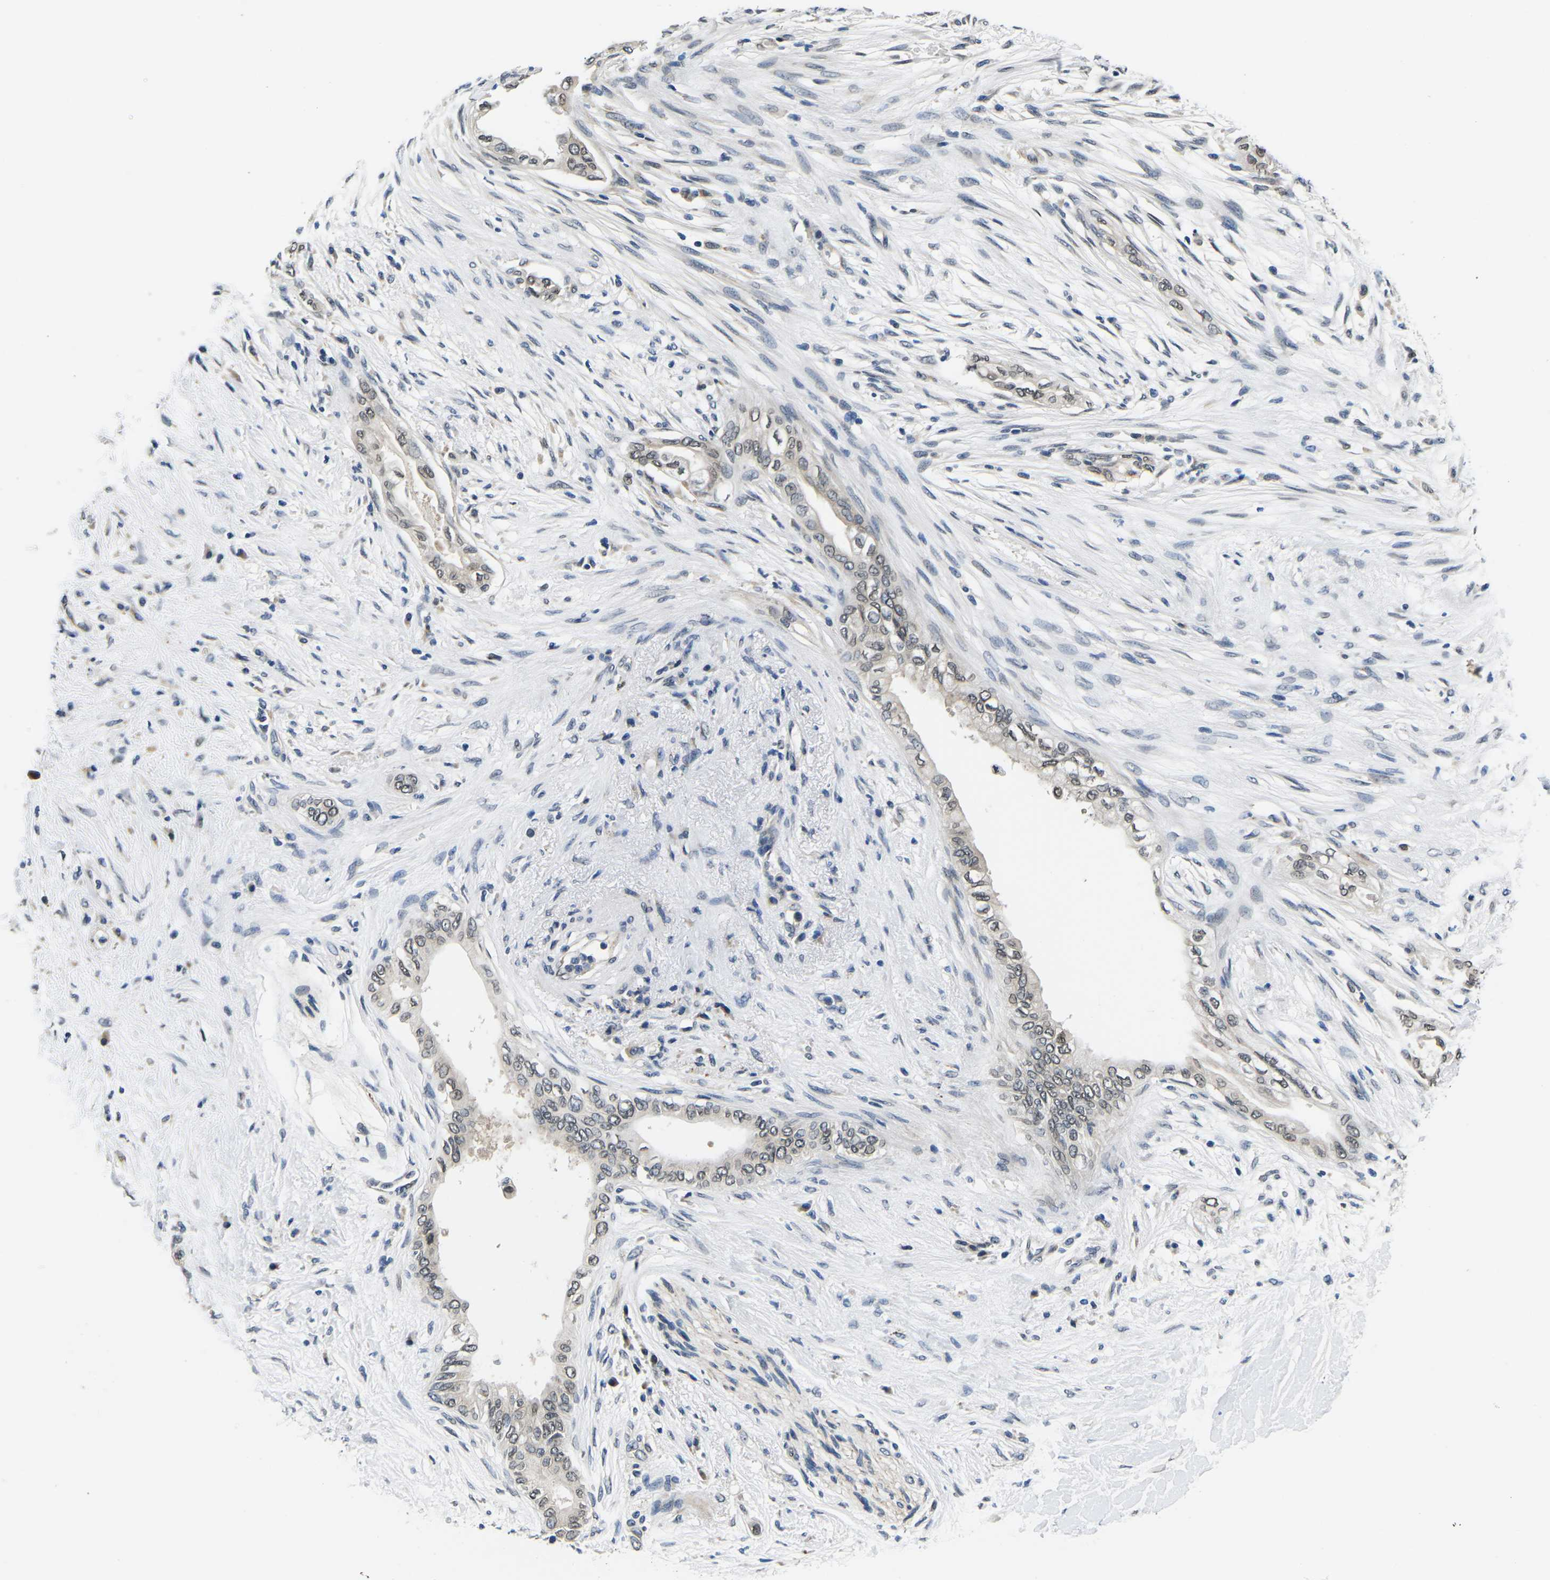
{"staining": {"intensity": "weak", "quantity": "<25%", "location": "nuclear"}, "tissue": "pancreatic cancer", "cell_type": "Tumor cells", "image_type": "cancer", "snomed": [{"axis": "morphology", "description": "Normal tissue, NOS"}, {"axis": "morphology", "description": "Adenocarcinoma, NOS"}, {"axis": "topography", "description": "Pancreas"}, {"axis": "topography", "description": "Duodenum"}], "caption": "IHC micrograph of pancreatic adenocarcinoma stained for a protein (brown), which reveals no expression in tumor cells. (DAB (3,3'-diaminobenzidine) IHC visualized using brightfield microscopy, high magnification).", "gene": "SNX10", "patient": {"sex": "female", "age": 60}}